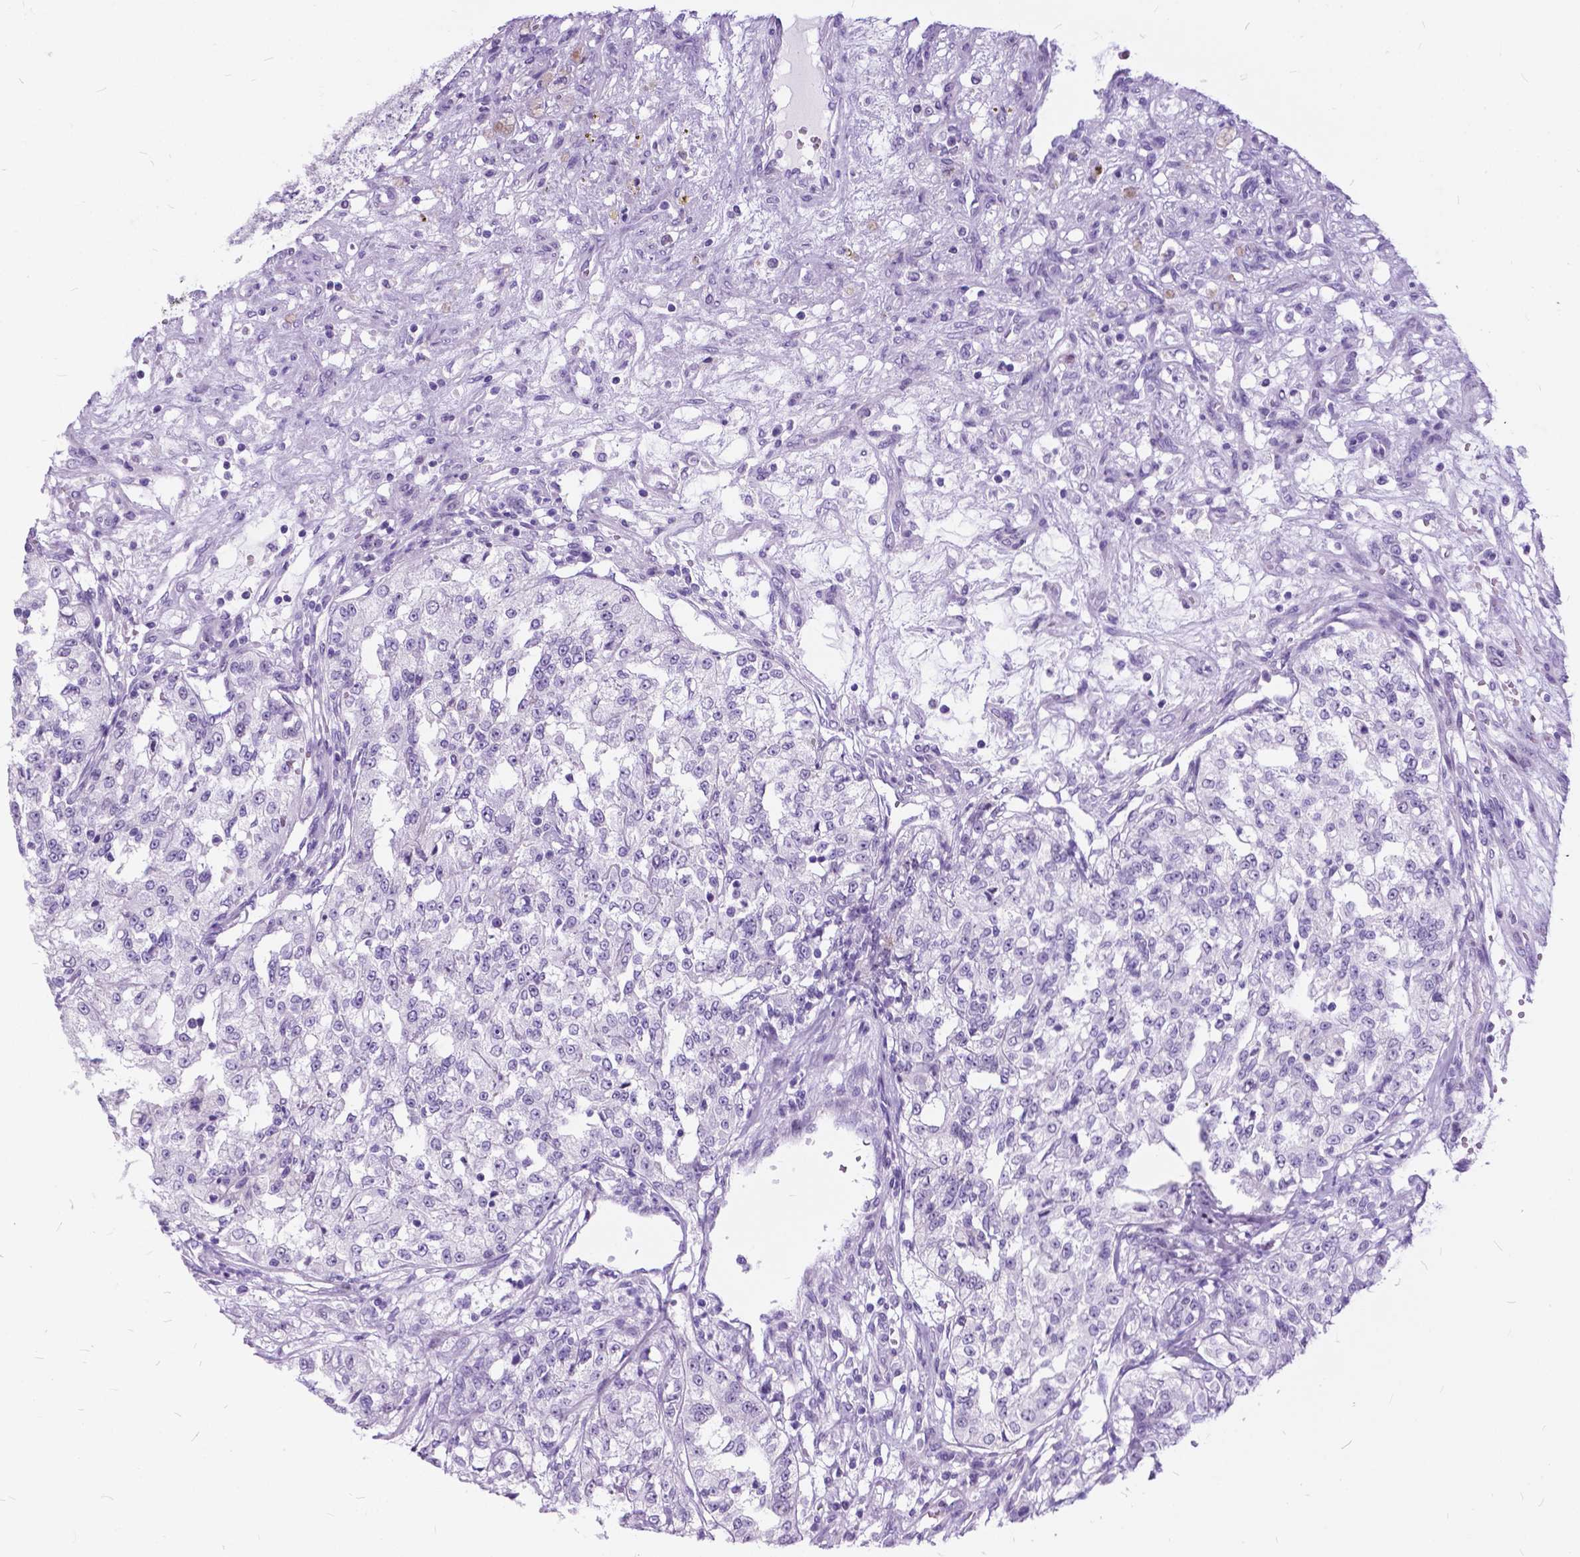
{"staining": {"intensity": "negative", "quantity": "none", "location": "none"}, "tissue": "renal cancer", "cell_type": "Tumor cells", "image_type": "cancer", "snomed": [{"axis": "morphology", "description": "Adenocarcinoma, NOS"}, {"axis": "topography", "description": "Kidney"}], "caption": "A micrograph of human renal cancer is negative for staining in tumor cells.", "gene": "BSND", "patient": {"sex": "female", "age": 63}}